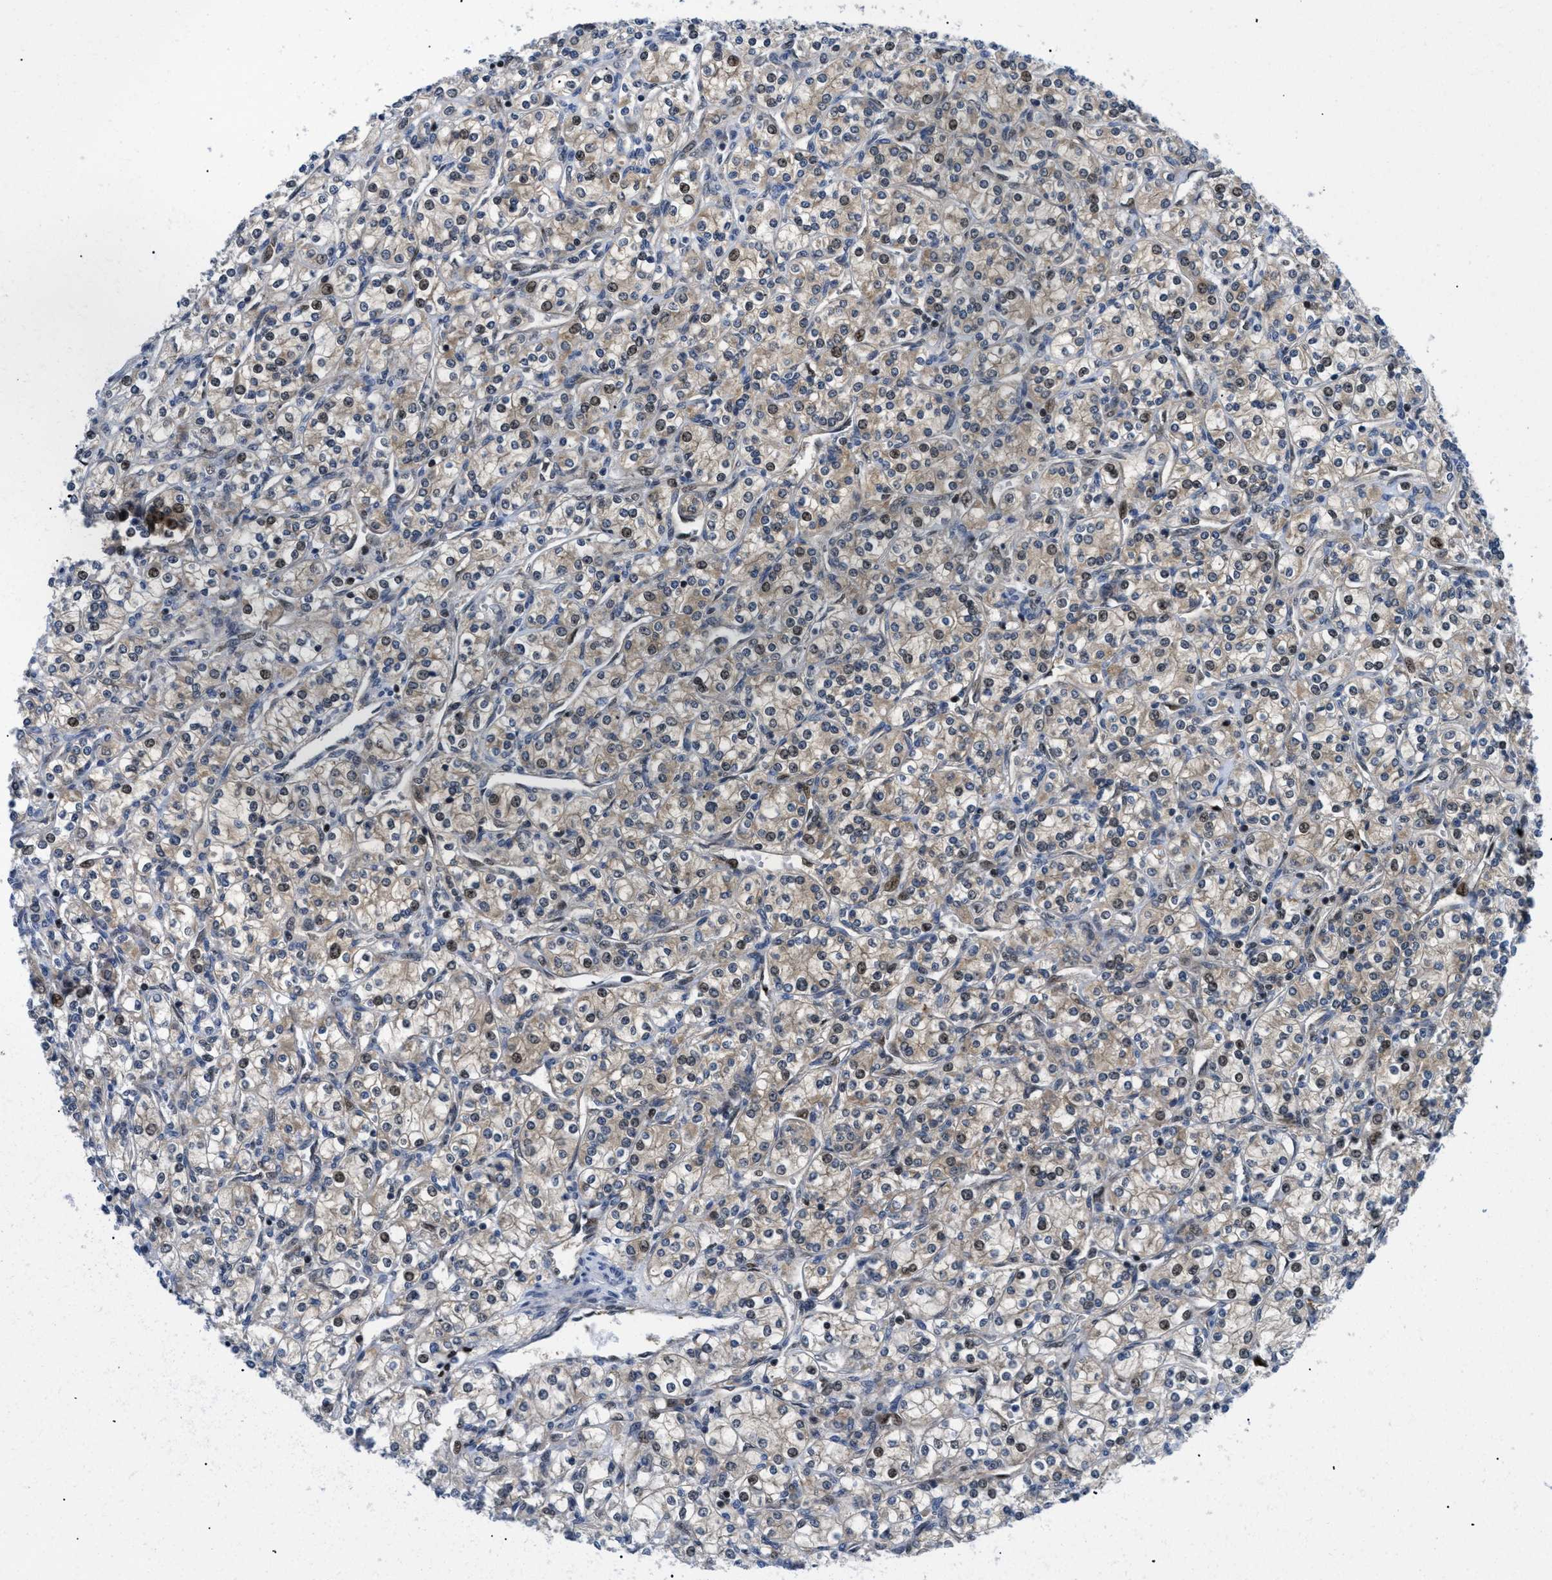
{"staining": {"intensity": "moderate", "quantity": "25%-75%", "location": "cytoplasmic/membranous,nuclear"}, "tissue": "renal cancer", "cell_type": "Tumor cells", "image_type": "cancer", "snomed": [{"axis": "morphology", "description": "Adenocarcinoma, NOS"}, {"axis": "topography", "description": "Kidney"}], "caption": "Immunohistochemical staining of human adenocarcinoma (renal) demonstrates moderate cytoplasmic/membranous and nuclear protein expression in about 25%-75% of tumor cells.", "gene": "SLC29A2", "patient": {"sex": "male", "age": 77}}